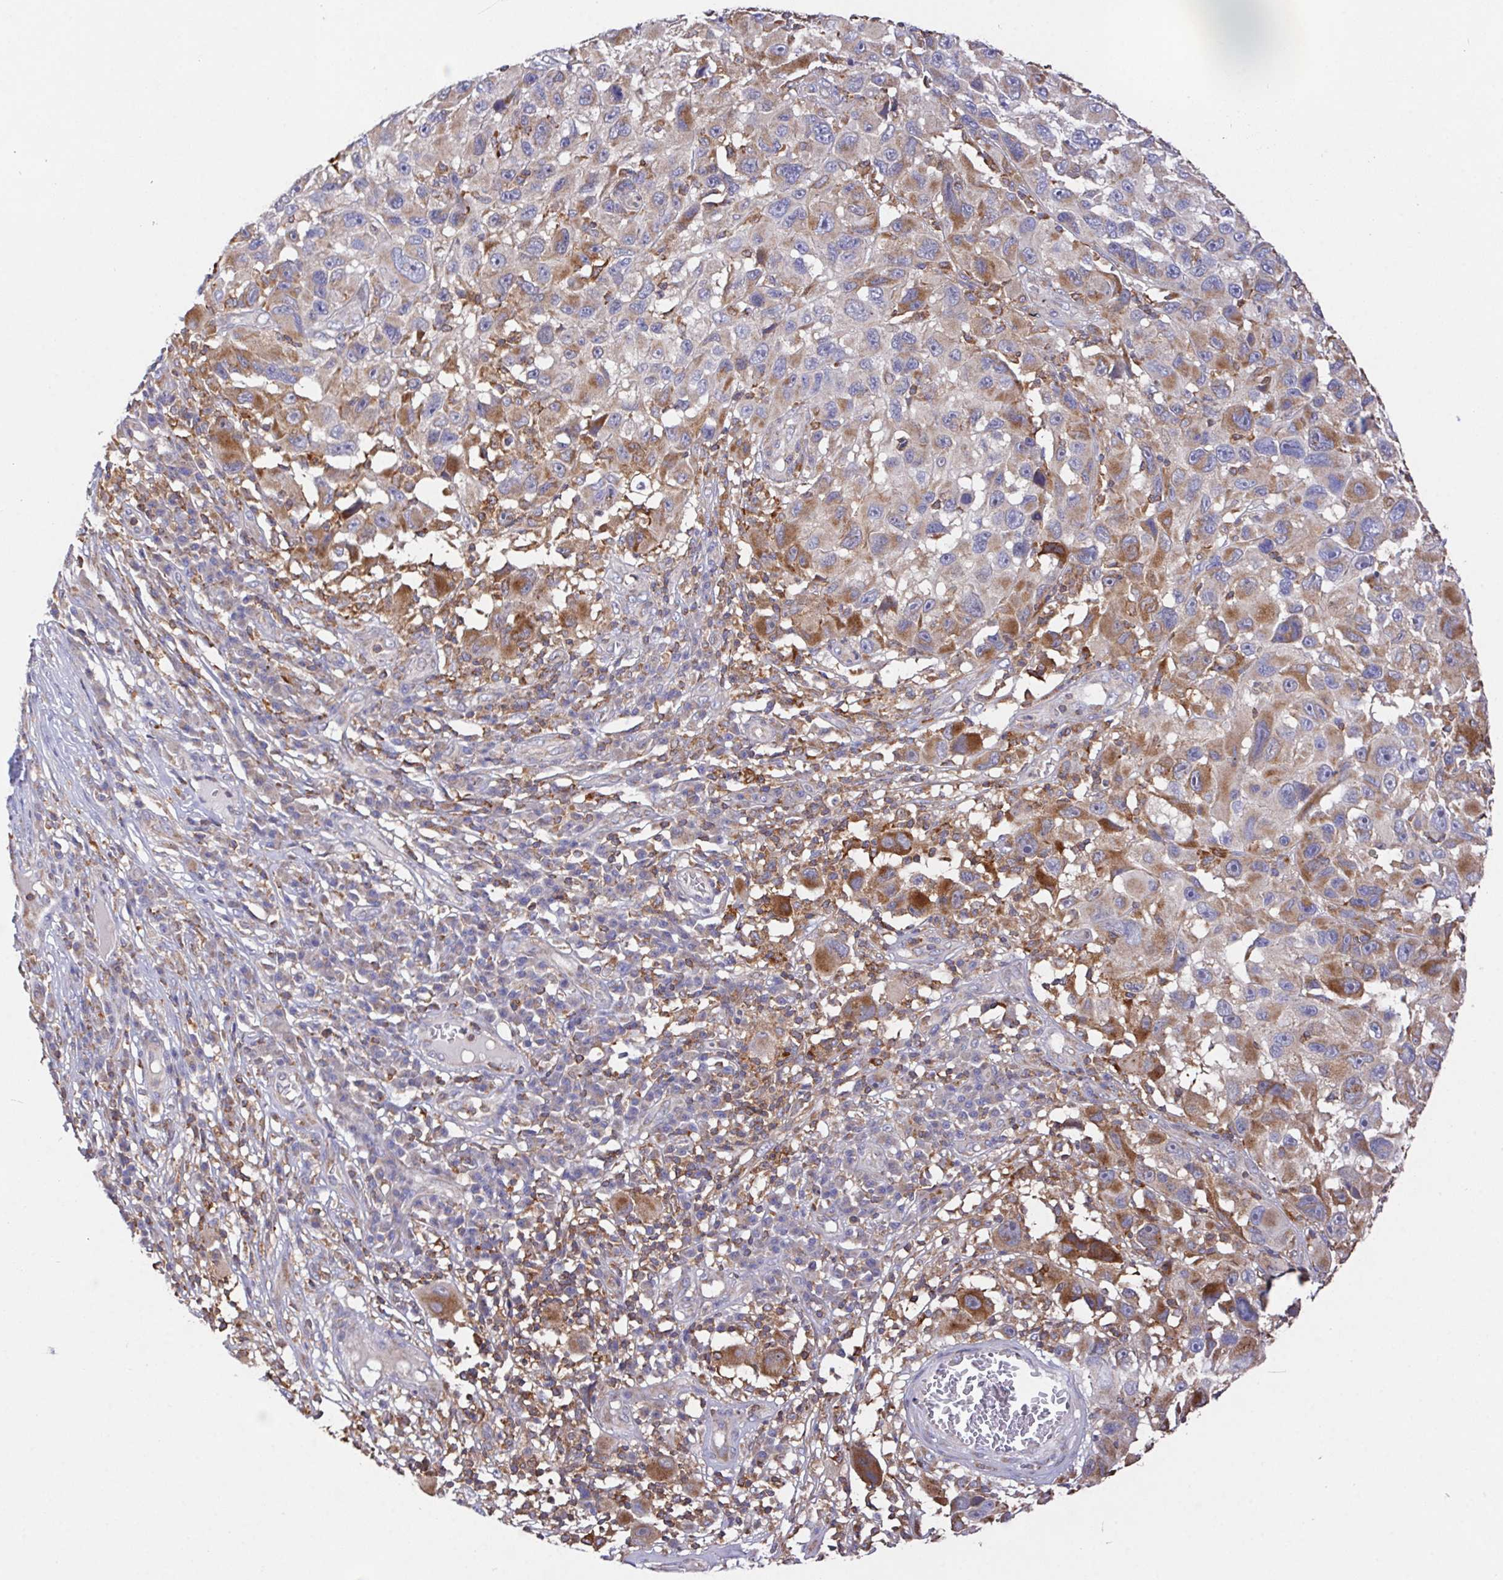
{"staining": {"intensity": "moderate", "quantity": "25%-75%", "location": "cytoplasmic/membranous"}, "tissue": "melanoma", "cell_type": "Tumor cells", "image_type": "cancer", "snomed": [{"axis": "morphology", "description": "Malignant melanoma, NOS"}, {"axis": "topography", "description": "Skin"}], "caption": "Protein expression by IHC demonstrates moderate cytoplasmic/membranous staining in about 25%-75% of tumor cells in melanoma. The staining was performed using DAB to visualize the protein expression in brown, while the nuclei were stained in blue with hematoxylin (Magnification: 20x).", "gene": "FAM241A", "patient": {"sex": "male", "age": 53}}